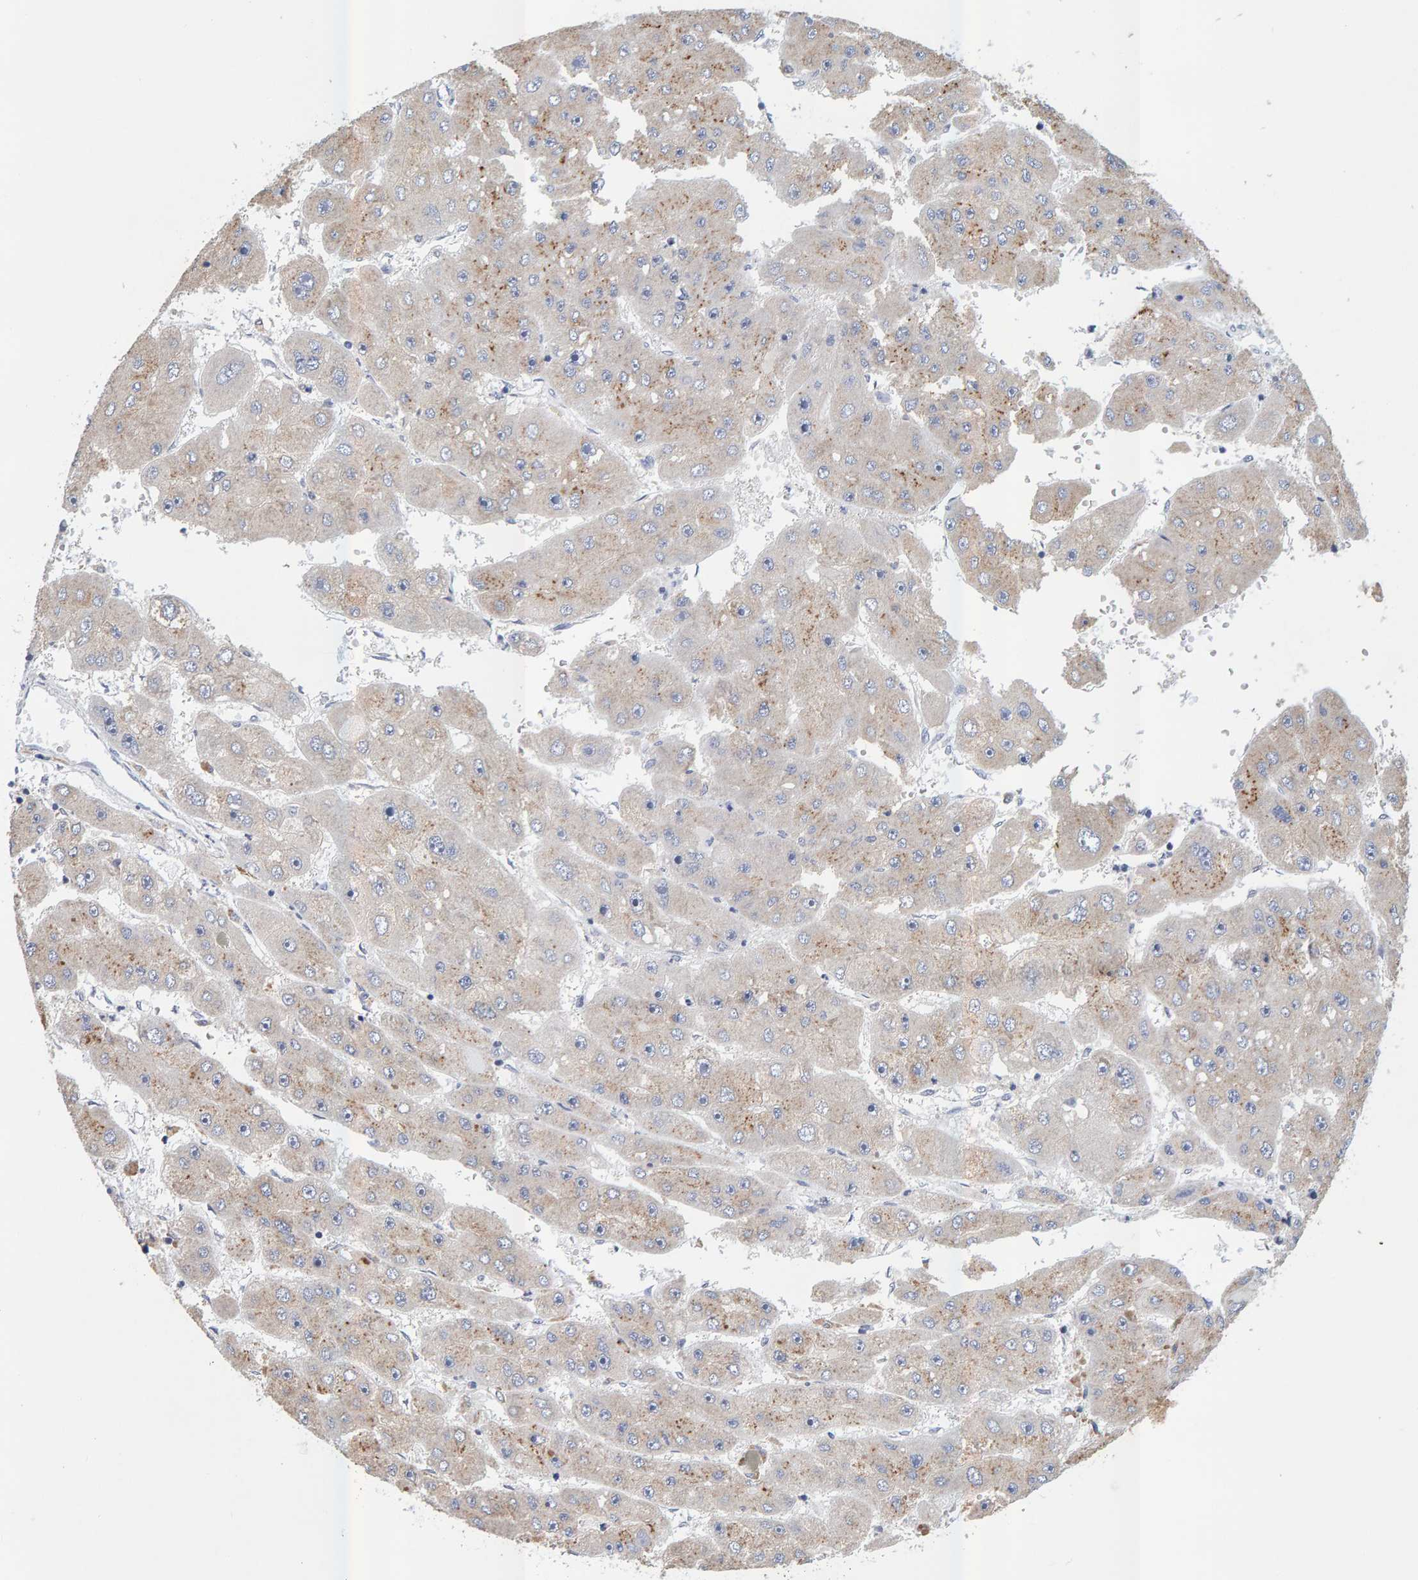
{"staining": {"intensity": "moderate", "quantity": "<25%", "location": "cytoplasmic/membranous"}, "tissue": "liver cancer", "cell_type": "Tumor cells", "image_type": "cancer", "snomed": [{"axis": "morphology", "description": "Carcinoma, Hepatocellular, NOS"}, {"axis": "topography", "description": "Liver"}], "caption": "Immunohistochemical staining of human liver cancer (hepatocellular carcinoma) reveals moderate cytoplasmic/membranous protein staining in approximately <25% of tumor cells. (Stains: DAB in brown, nuclei in blue, Microscopy: brightfield microscopy at high magnification).", "gene": "SGPL1", "patient": {"sex": "female", "age": 61}}